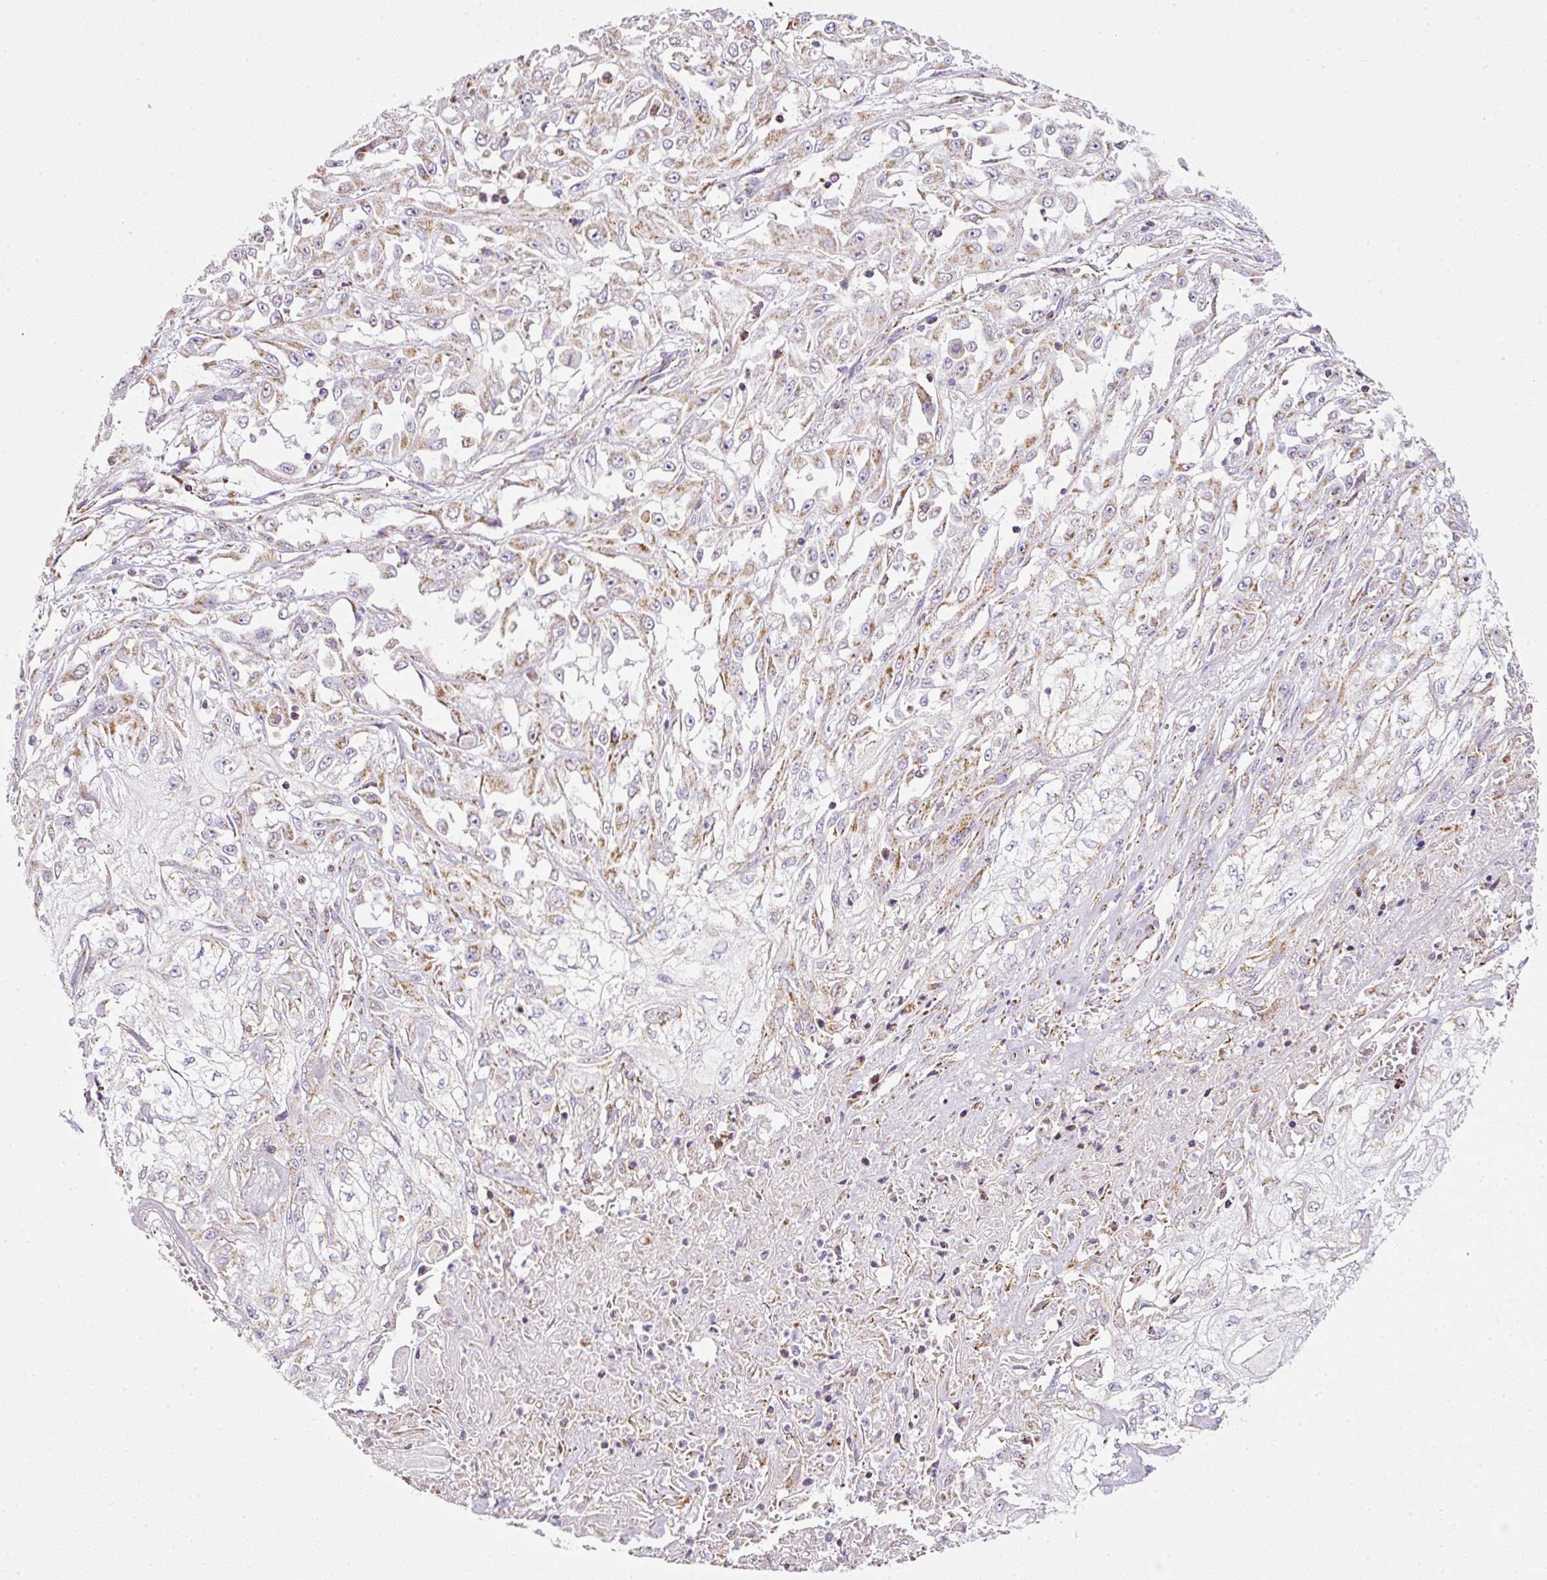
{"staining": {"intensity": "moderate", "quantity": "25%-75%", "location": "cytoplasmic/membranous"}, "tissue": "skin cancer", "cell_type": "Tumor cells", "image_type": "cancer", "snomed": [{"axis": "morphology", "description": "Squamous cell carcinoma, NOS"}, {"axis": "morphology", "description": "Squamous cell carcinoma, metastatic, NOS"}, {"axis": "topography", "description": "Skin"}, {"axis": "topography", "description": "Lymph node"}], "caption": "Tumor cells show medium levels of moderate cytoplasmic/membranous positivity in approximately 25%-75% of cells in squamous cell carcinoma (skin).", "gene": "SDHA", "patient": {"sex": "male", "age": 75}}